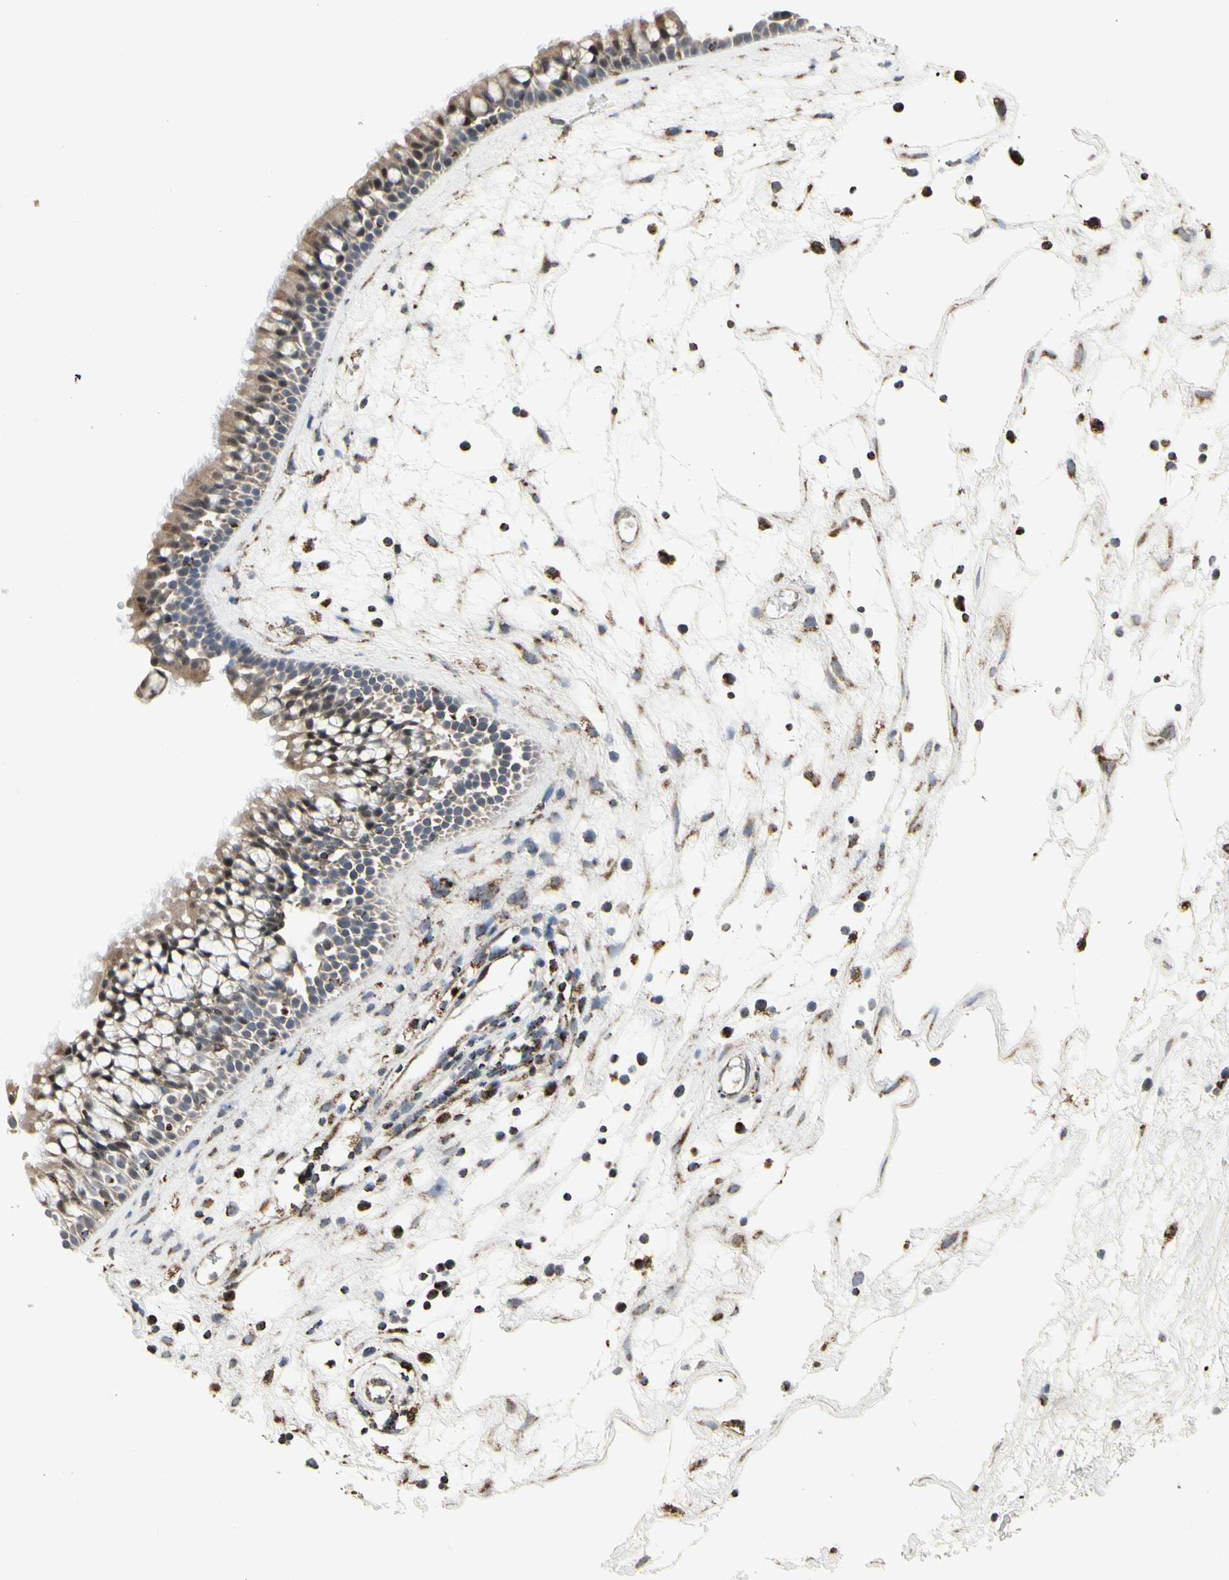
{"staining": {"intensity": "moderate", "quantity": ">75%", "location": "cytoplasmic/membranous"}, "tissue": "nasopharynx", "cell_type": "Respiratory epithelial cells", "image_type": "normal", "snomed": [{"axis": "morphology", "description": "Normal tissue, NOS"}, {"axis": "morphology", "description": "Inflammation, NOS"}, {"axis": "topography", "description": "Nasopharynx"}], "caption": "Protein expression analysis of unremarkable human nasopharynx reveals moderate cytoplasmic/membranous expression in about >75% of respiratory epithelial cells.", "gene": "TMEM176A", "patient": {"sex": "male", "age": 48}}